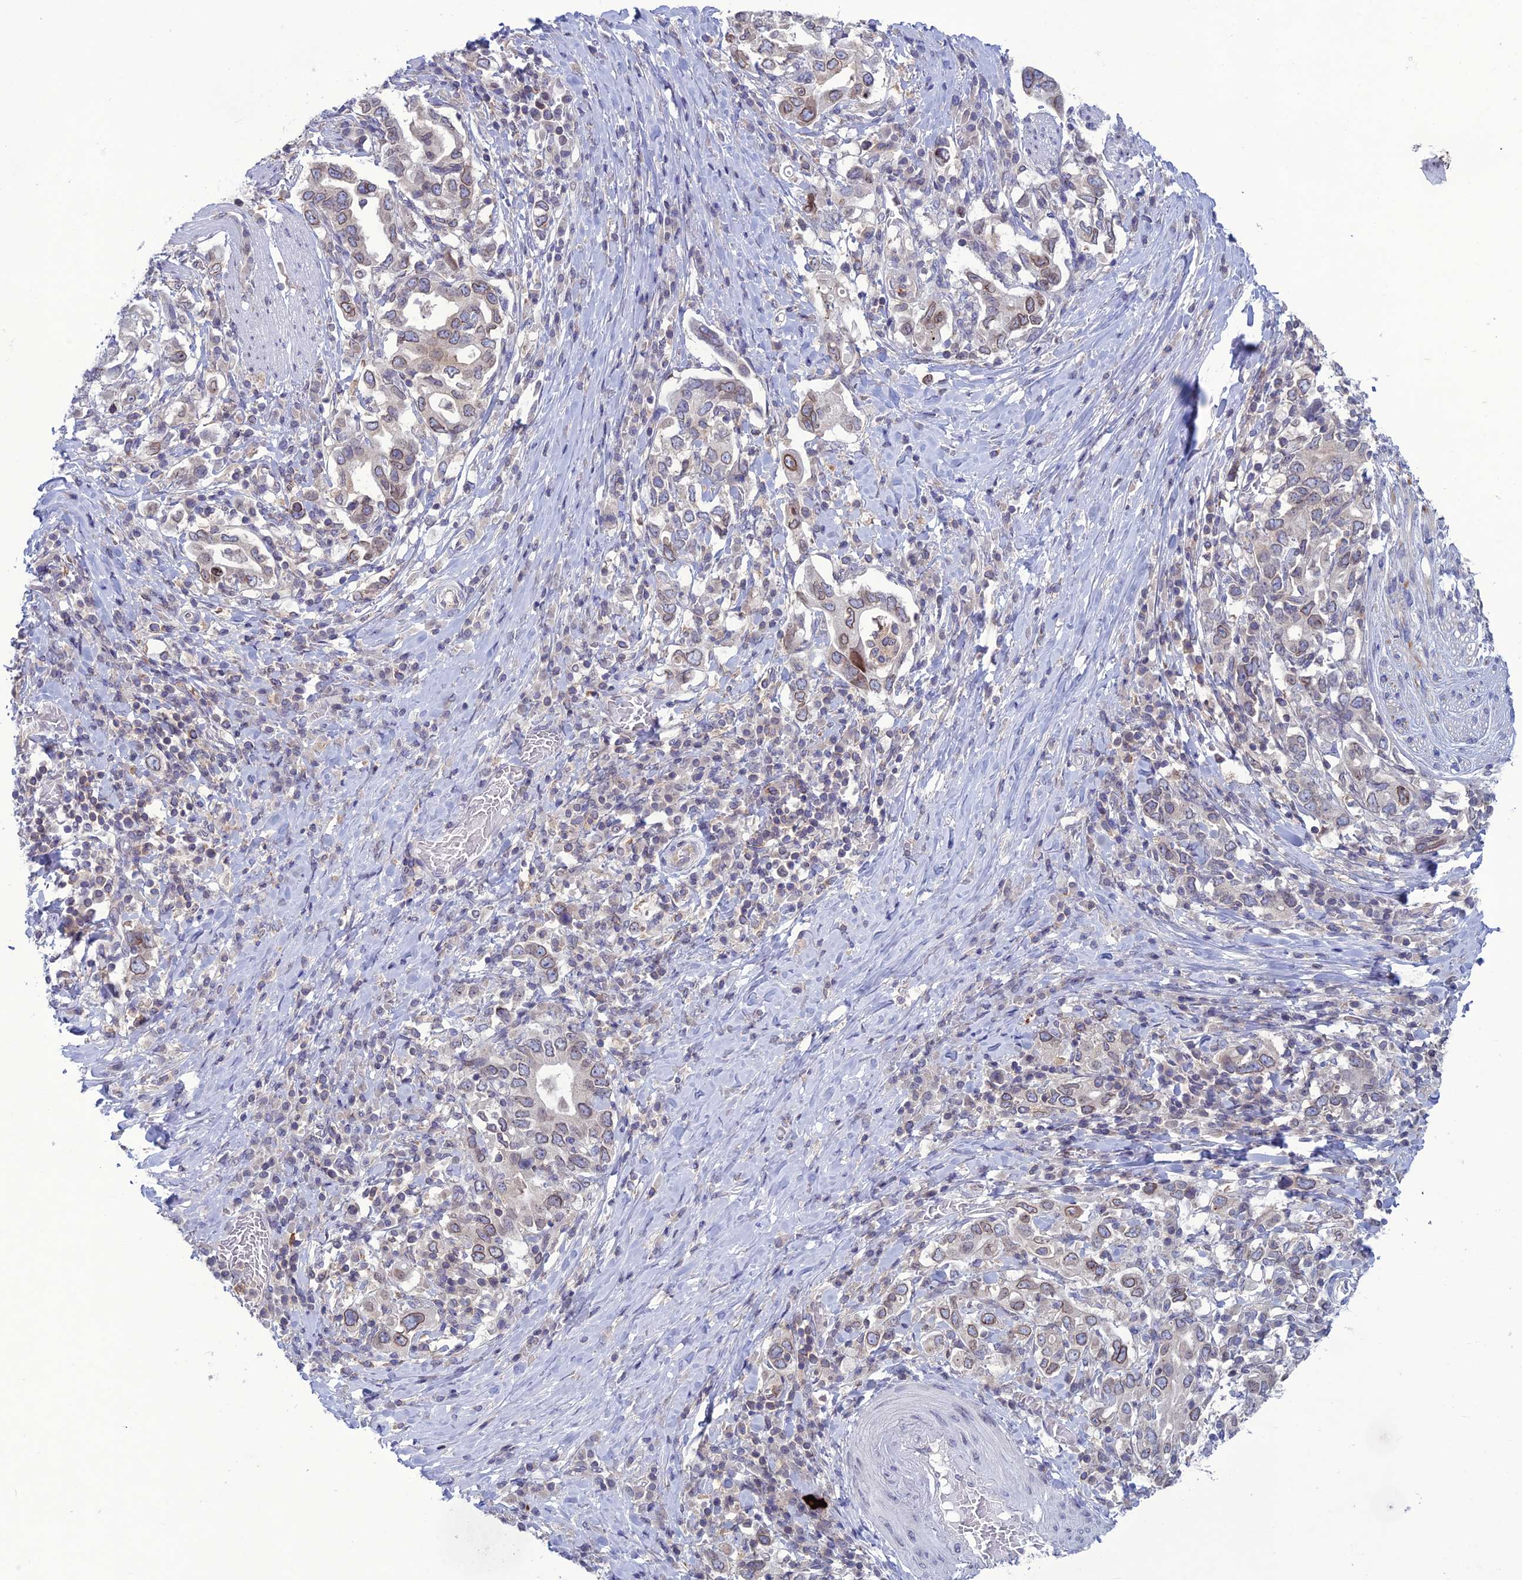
{"staining": {"intensity": "moderate", "quantity": "25%-75%", "location": "cytoplasmic/membranous,nuclear"}, "tissue": "stomach cancer", "cell_type": "Tumor cells", "image_type": "cancer", "snomed": [{"axis": "morphology", "description": "Adenocarcinoma, NOS"}, {"axis": "topography", "description": "Stomach, upper"}, {"axis": "topography", "description": "Stomach"}], "caption": "Immunohistochemical staining of stomach cancer (adenocarcinoma) demonstrates medium levels of moderate cytoplasmic/membranous and nuclear positivity in about 25%-75% of tumor cells. The protein of interest is stained brown, and the nuclei are stained in blue (DAB (3,3'-diaminobenzidine) IHC with brightfield microscopy, high magnification).", "gene": "WDR46", "patient": {"sex": "male", "age": 62}}